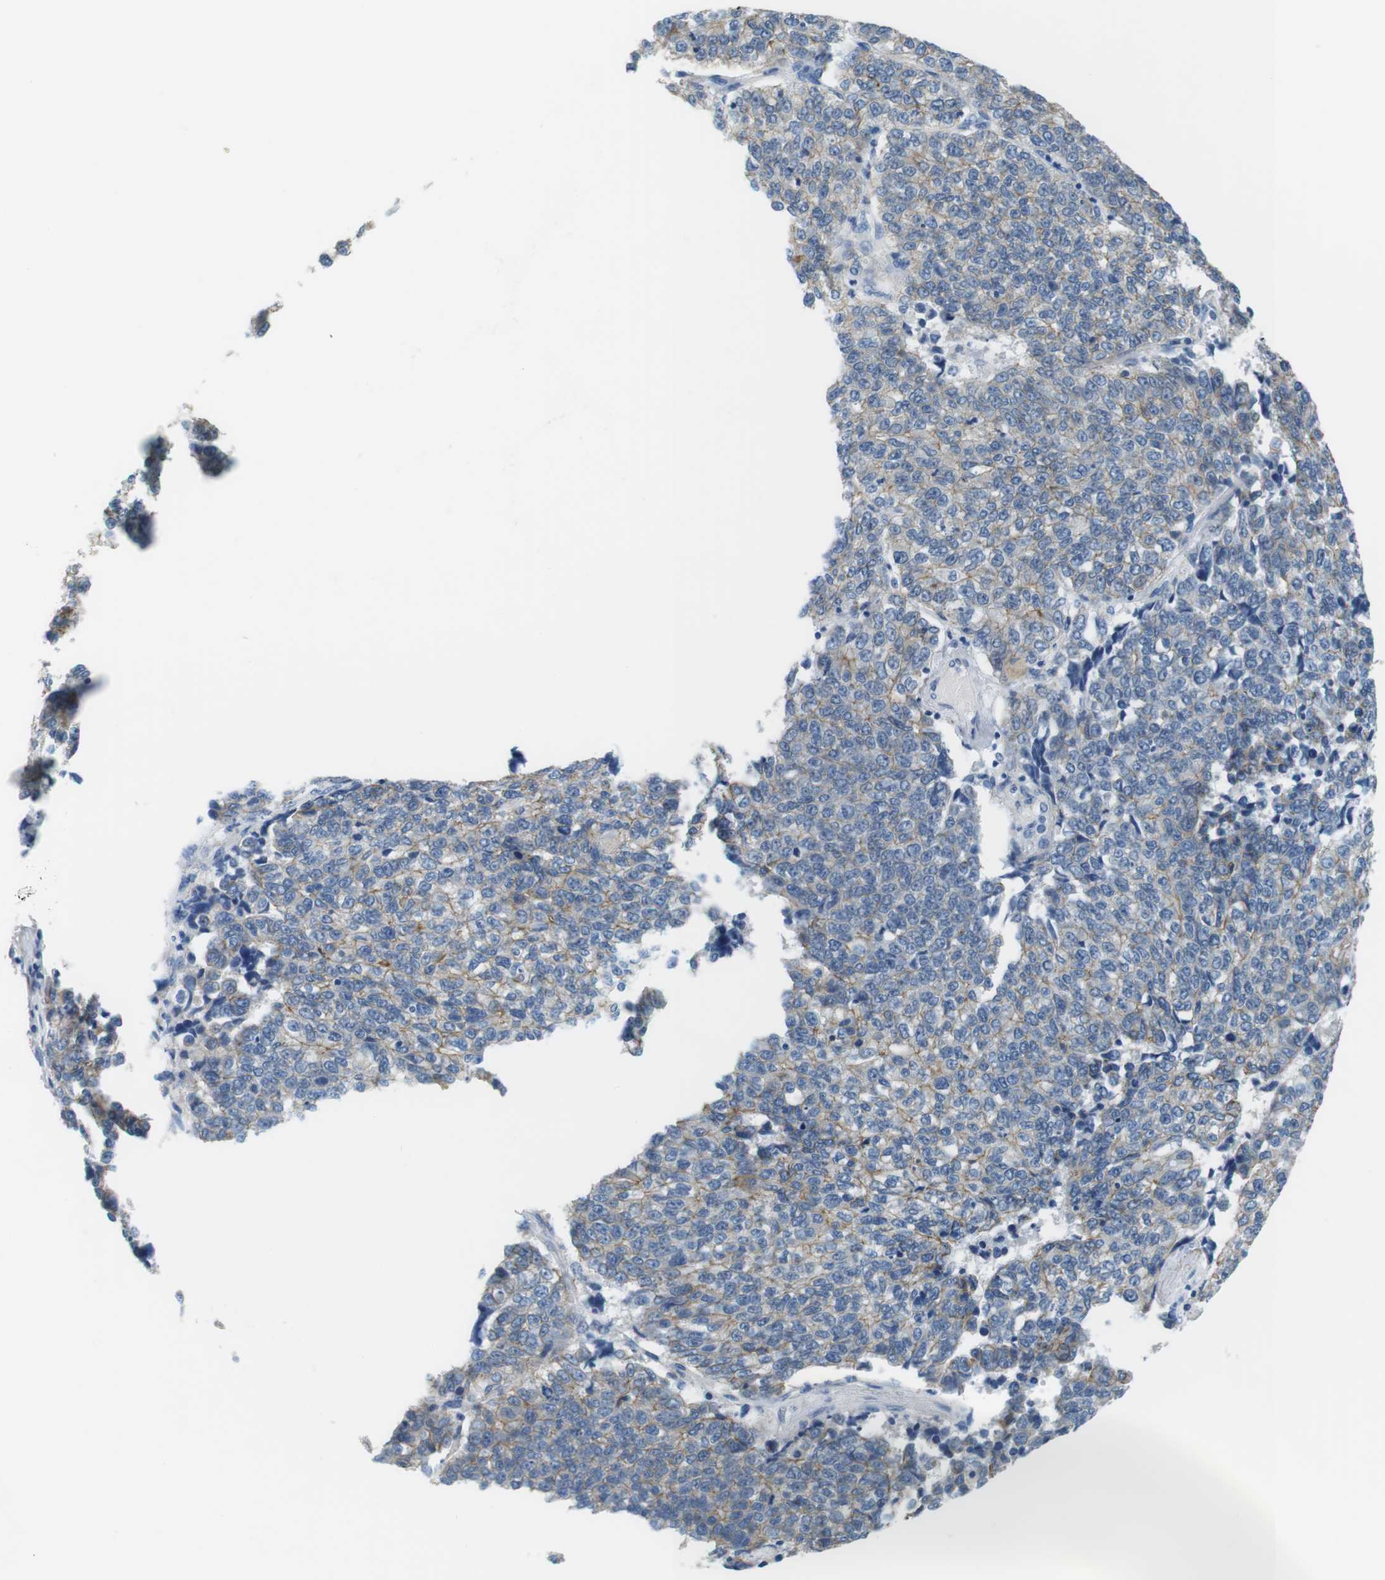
{"staining": {"intensity": "weak", "quantity": ">75%", "location": "cytoplasmic/membranous"}, "tissue": "lung cancer", "cell_type": "Tumor cells", "image_type": "cancer", "snomed": [{"axis": "morphology", "description": "Adenocarcinoma, NOS"}, {"axis": "topography", "description": "Lung"}], "caption": "A micrograph of human lung cancer stained for a protein shows weak cytoplasmic/membranous brown staining in tumor cells.", "gene": "SLC6A6", "patient": {"sex": "male", "age": 49}}